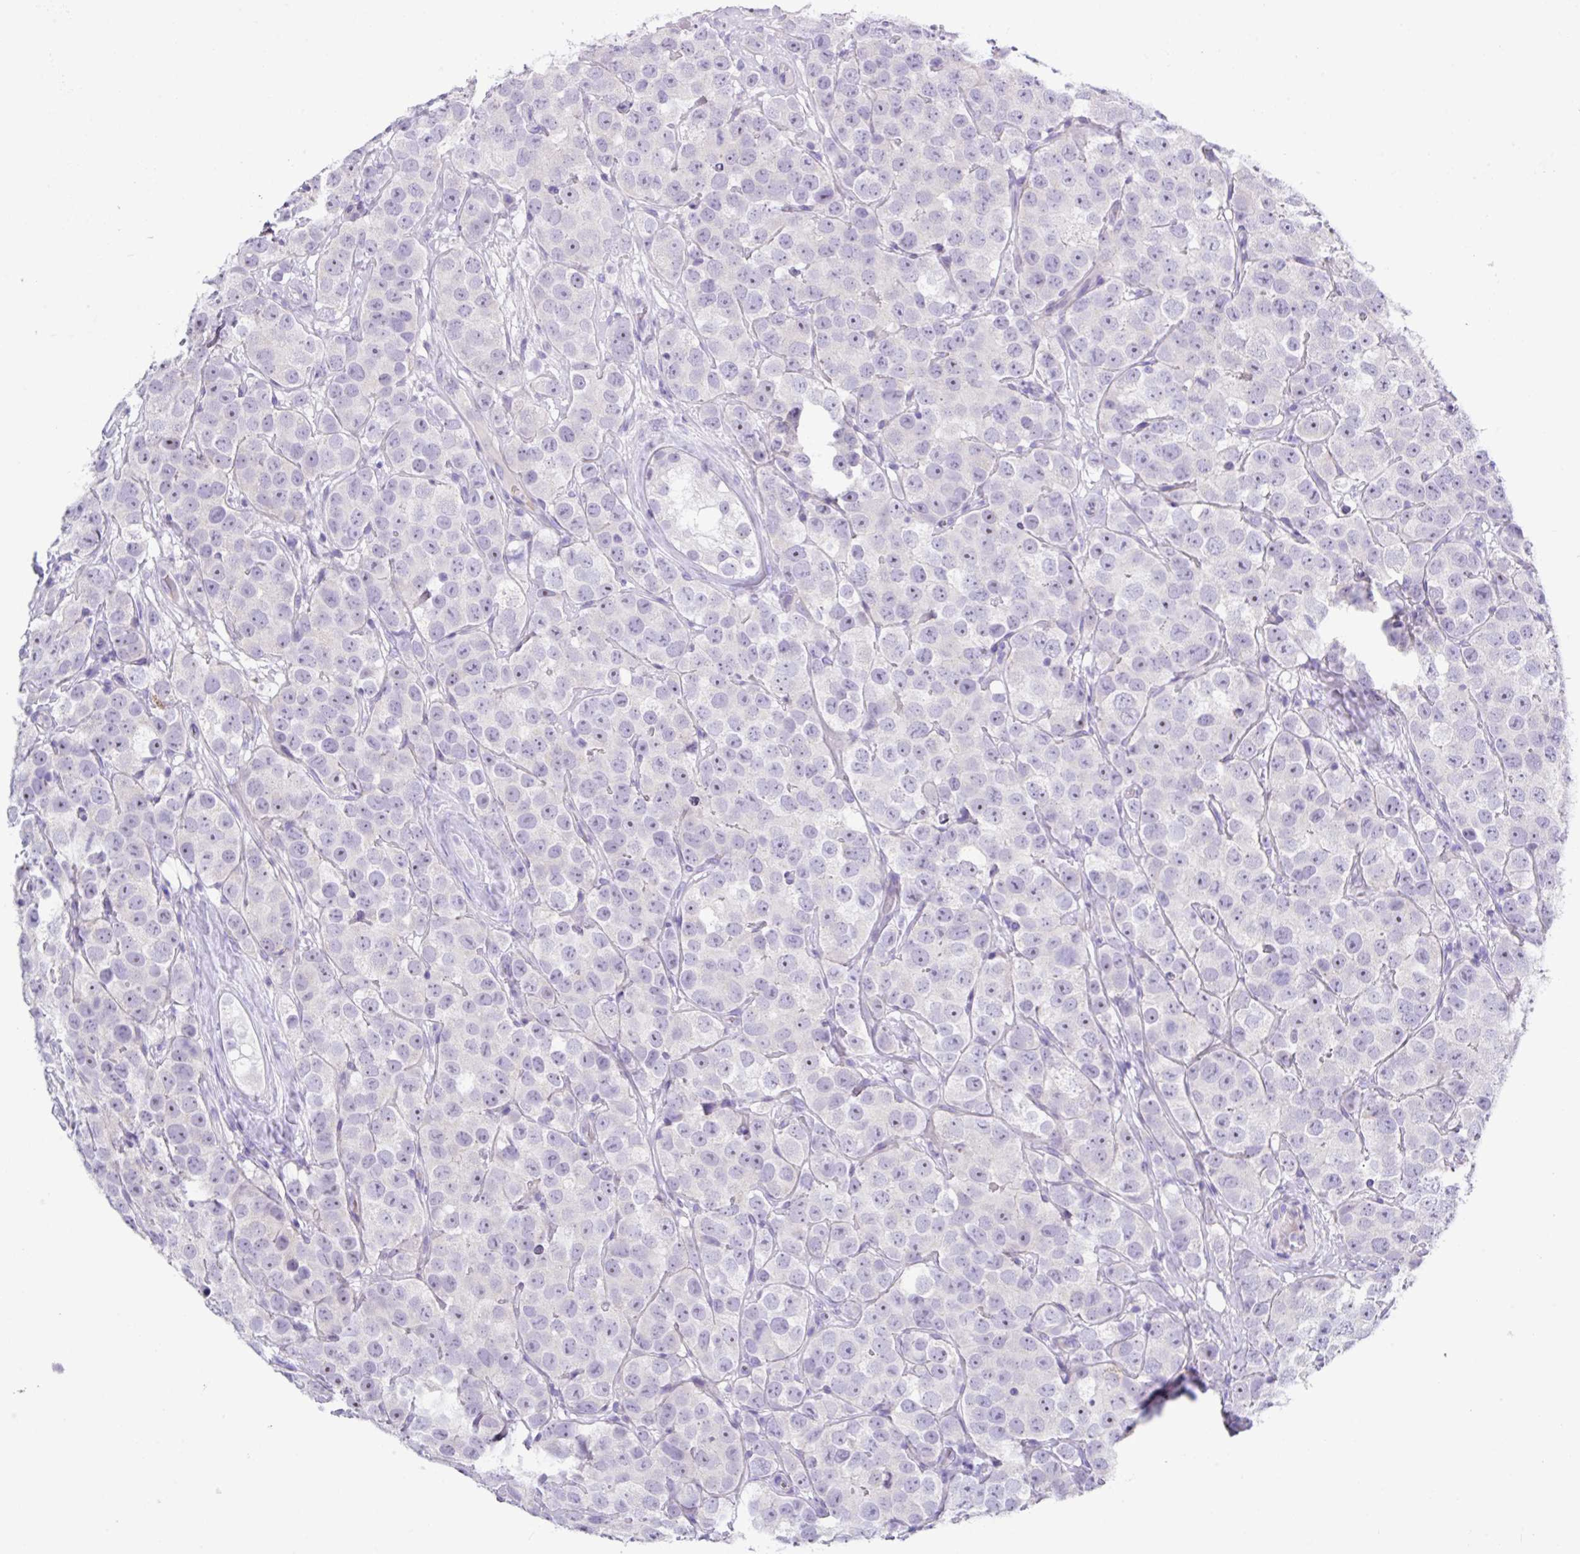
{"staining": {"intensity": "negative", "quantity": "none", "location": "none"}, "tissue": "testis cancer", "cell_type": "Tumor cells", "image_type": "cancer", "snomed": [{"axis": "morphology", "description": "Seminoma, NOS"}, {"axis": "topography", "description": "Testis"}], "caption": "Tumor cells are negative for protein expression in human testis cancer (seminoma).", "gene": "MRM2", "patient": {"sex": "male", "age": 28}}